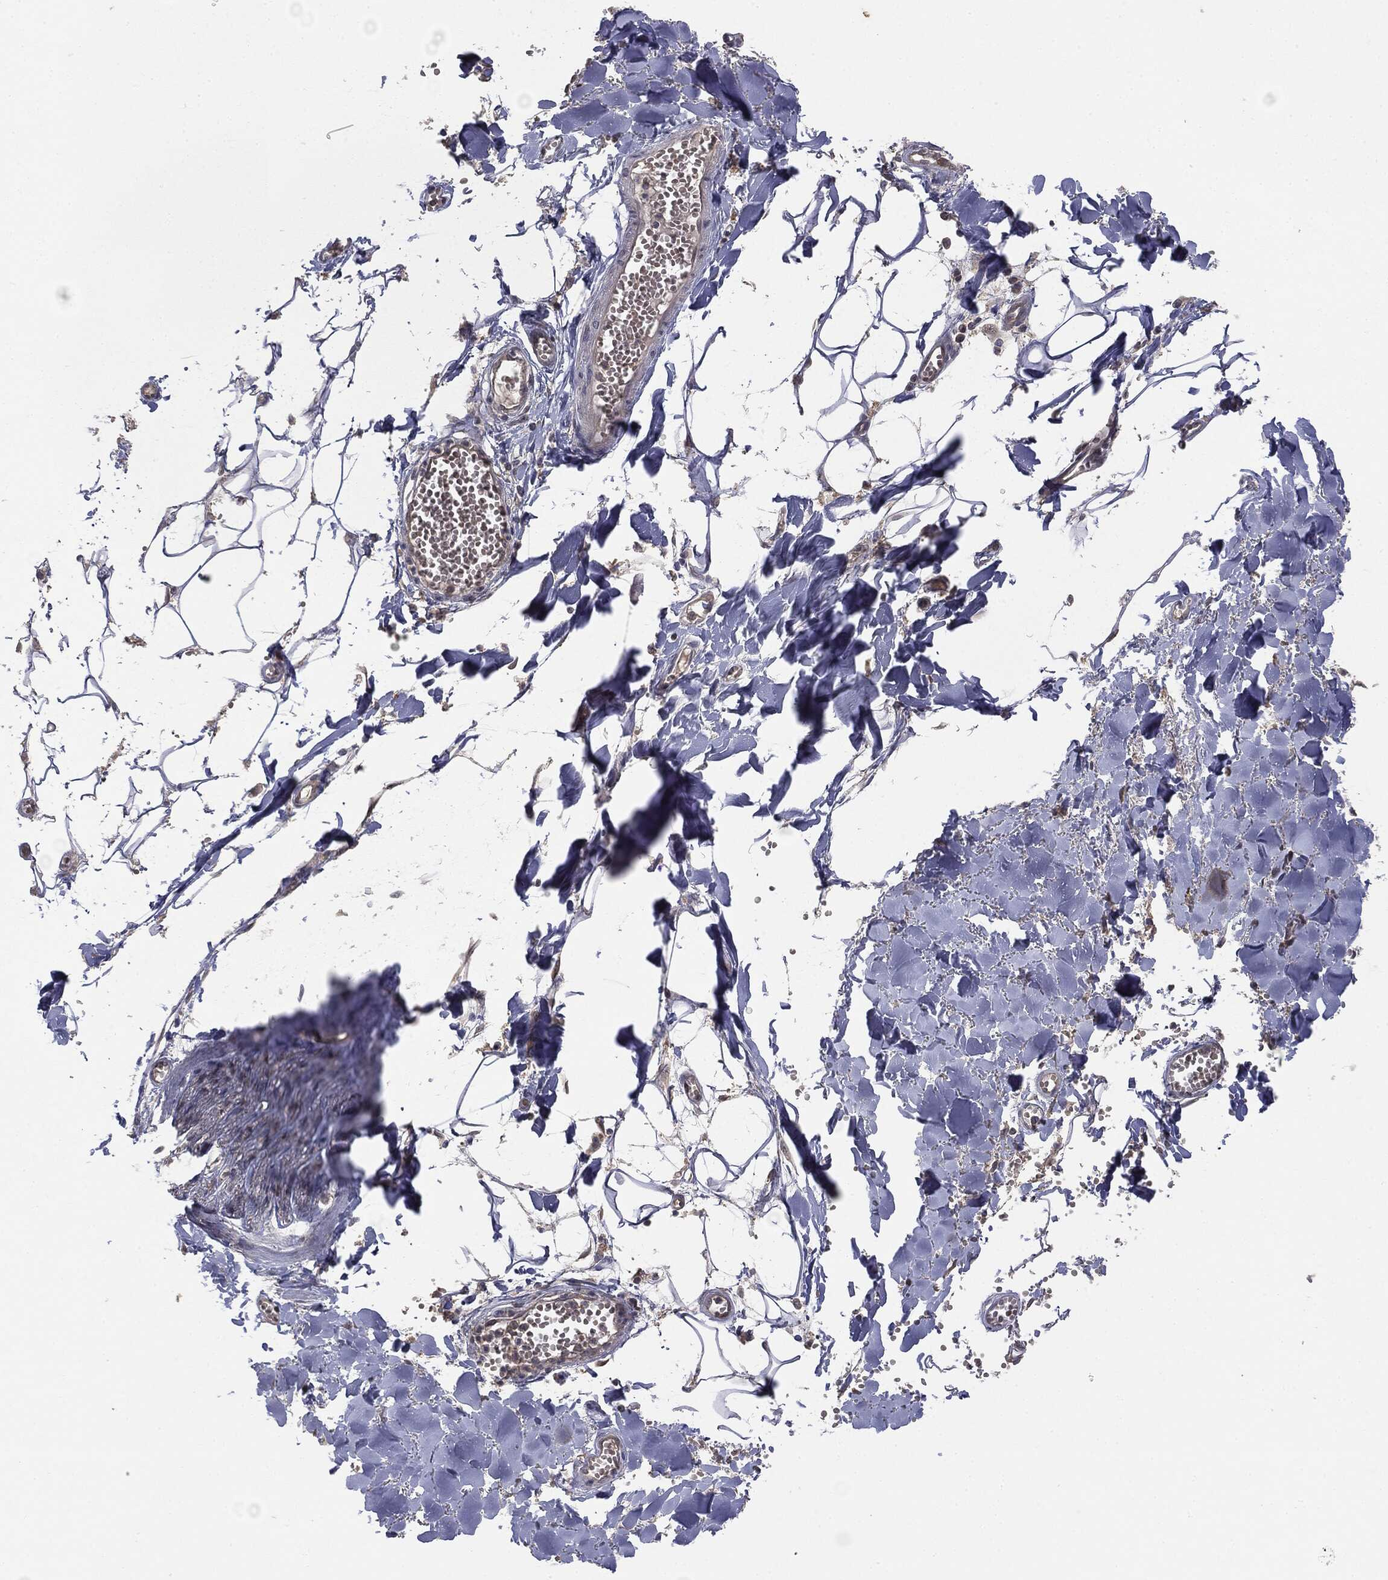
{"staining": {"intensity": "negative", "quantity": "none", "location": "none"}, "tissue": "soft tissue", "cell_type": "Fibroblasts", "image_type": "normal", "snomed": [{"axis": "morphology", "description": "Normal tissue, NOS"}, {"axis": "morphology", "description": "Squamous cell carcinoma, NOS"}, {"axis": "topography", "description": "Cartilage tissue"}, {"axis": "topography", "description": "Lung"}], "caption": "The image displays no significant staining in fibroblasts of soft tissue.", "gene": "KRT7", "patient": {"sex": "male", "age": 66}}